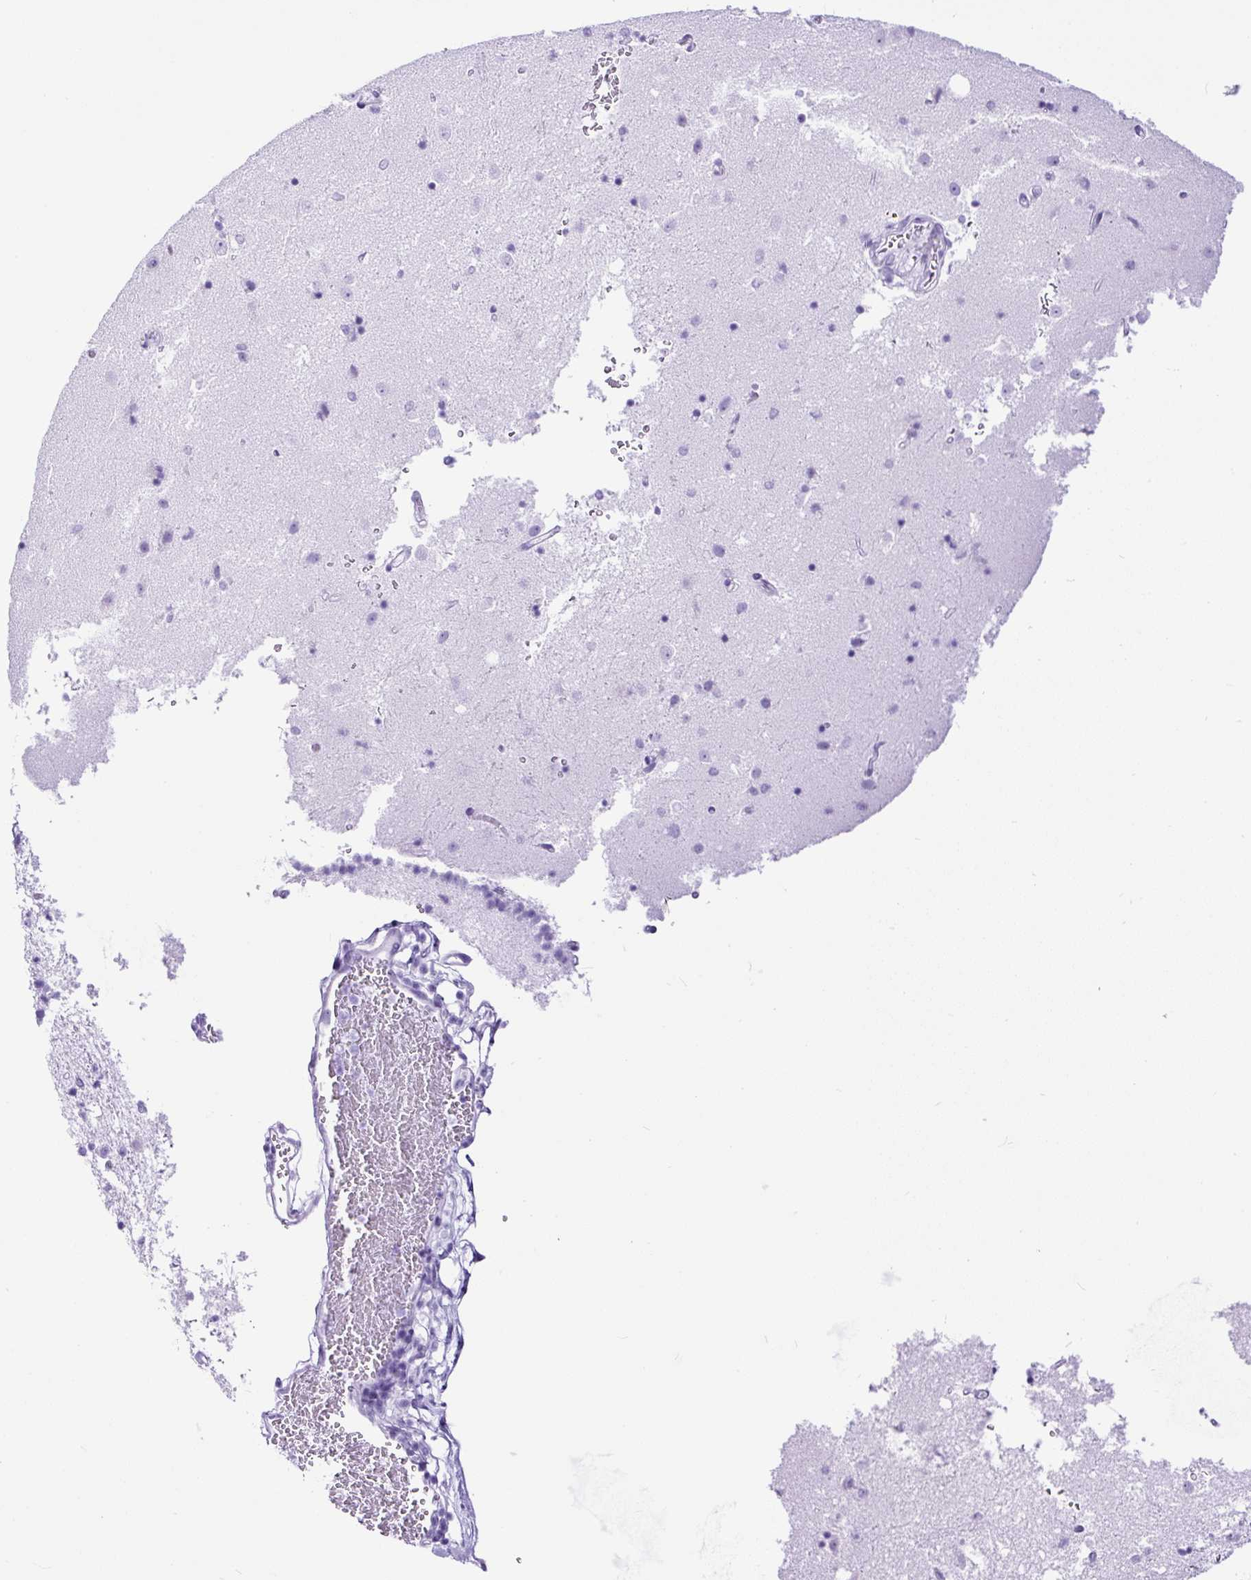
{"staining": {"intensity": "negative", "quantity": "none", "location": "none"}, "tissue": "caudate", "cell_type": "Glial cells", "image_type": "normal", "snomed": [{"axis": "morphology", "description": "Normal tissue, NOS"}, {"axis": "topography", "description": "Lateral ventricle wall"}], "caption": "High power microscopy photomicrograph of an immunohistochemistry (IHC) histopathology image of unremarkable caudate, revealing no significant expression in glial cells. (Immunohistochemistry (ihc), brightfield microscopy, high magnification).", "gene": "CEL", "patient": {"sex": "male", "age": 58}}